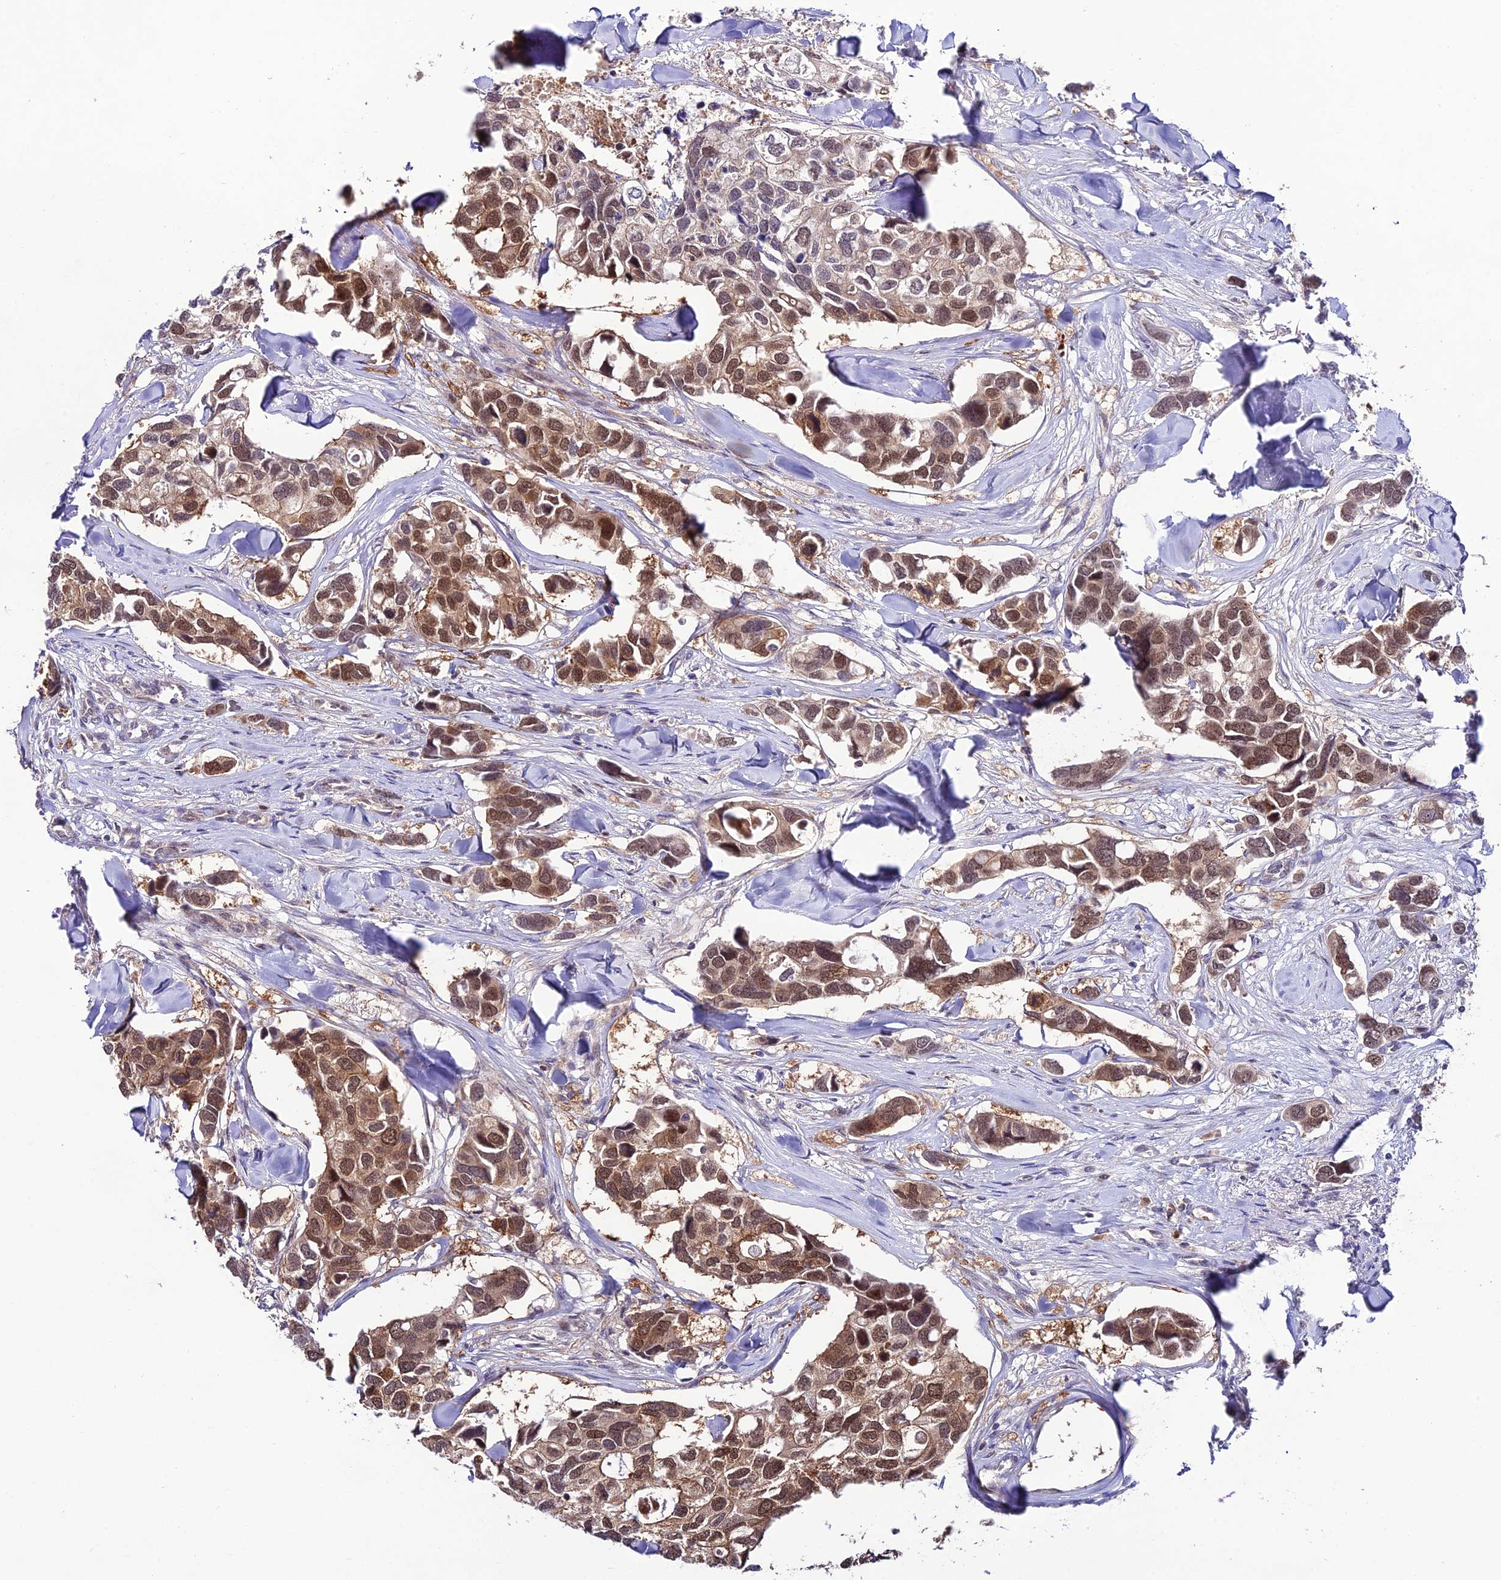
{"staining": {"intensity": "moderate", "quantity": ">75%", "location": "cytoplasmic/membranous,nuclear"}, "tissue": "breast cancer", "cell_type": "Tumor cells", "image_type": "cancer", "snomed": [{"axis": "morphology", "description": "Duct carcinoma"}, {"axis": "topography", "description": "Breast"}], "caption": "An image of breast invasive ductal carcinoma stained for a protein exhibits moderate cytoplasmic/membranous and nuclear brown staining in tumor cells.", "gene": "TRIM40", "patient": {"sex": "female", "age": 83}}